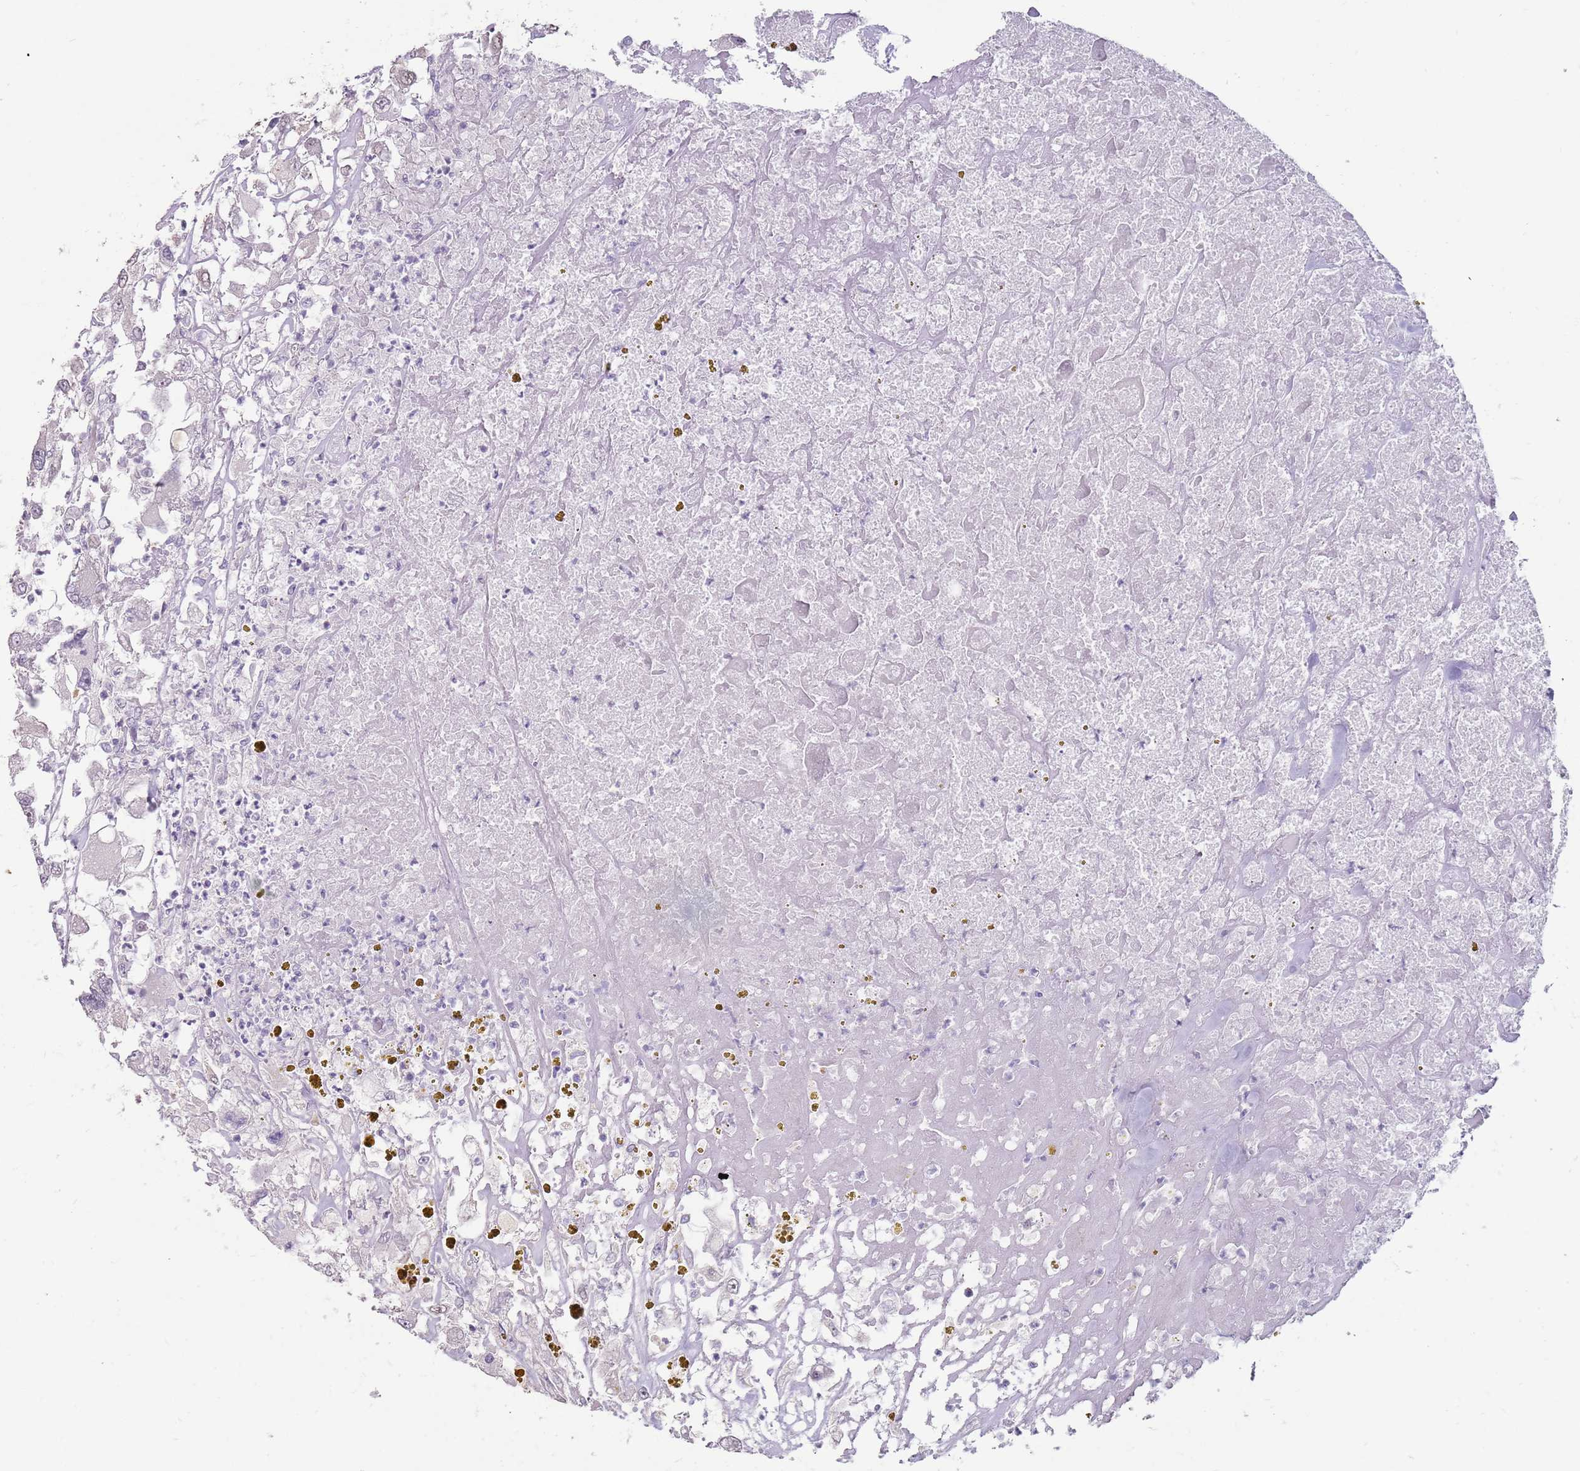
{"staining": {"intensity": "negative", "quantity": "none", "location": "none"}, "tissue": "renal cancer", "cell_type": "Tumor cells", "image_type": "cancer", "snomed": [{"axis": "morphology", "description": "Adenocarcinoma, NOS"}, {"axis": "topography", "description": "Kidney"}], "caption": "This micrograph is of renal adenocarcinoma stained with immunohistochemistry (IHC) to label a protein in brown with the nuclei are counter-stained blue. There is no positivity in tumor cells. (Immunohistochemistry (ihc), brightfield microscopy, high magnification).", "gene": "STYK1", "patient": {"sex": "female", "age": 52}}